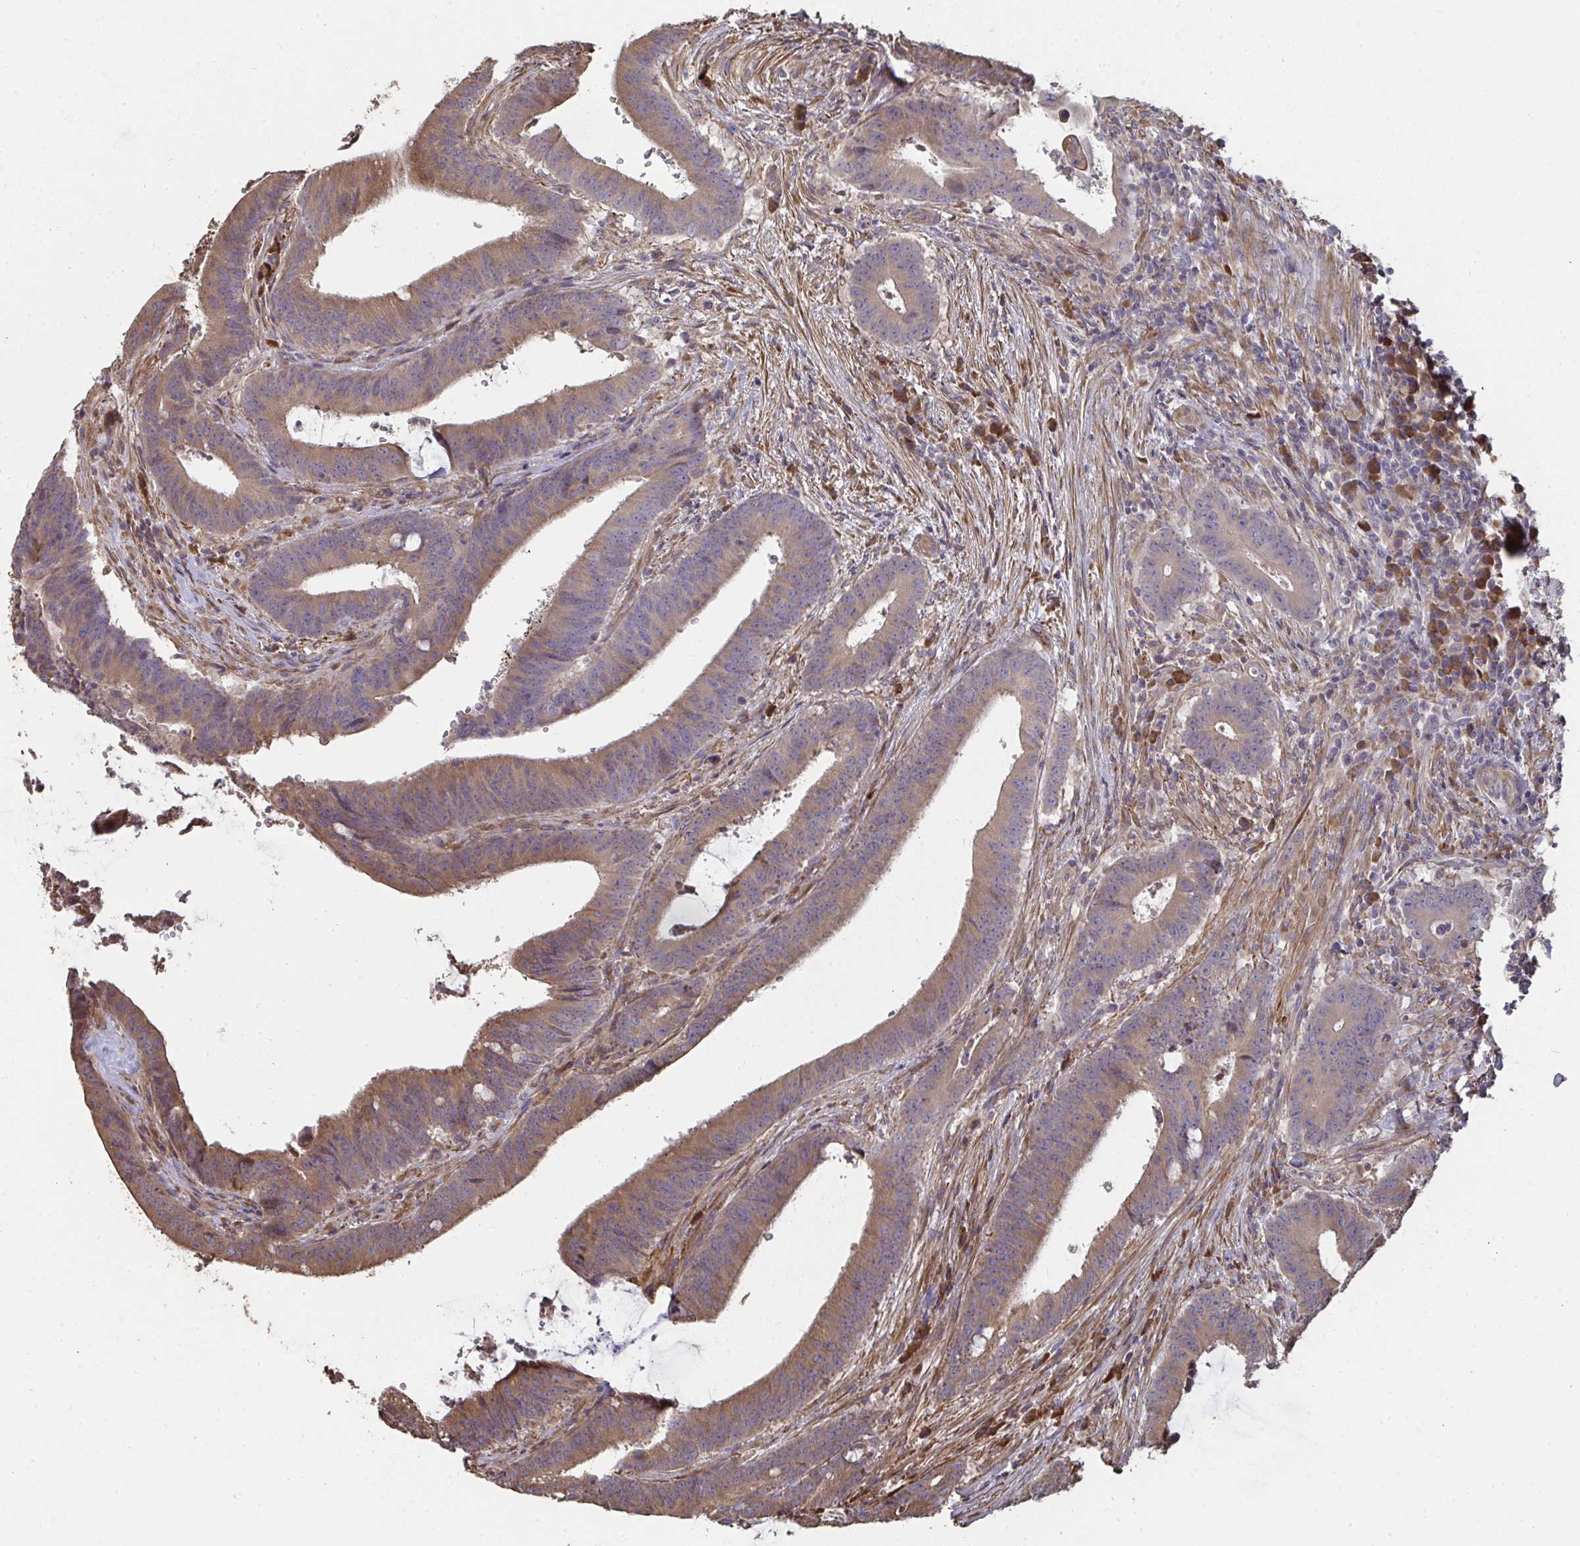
{"staining": {"intensity": "moderate", "quantity": ">75%", "location": "cytoplasmic/membranous"}, "tissue": "colorectal cancer", "cell_type": "Tumor cells", "image_type": "cancer", "snomed": [{"axis": "morphology", "description": "Adenocarcinoma, NOS"}, {"axis": "topography", "description": "Colon"}], "caption": "The micrograph reveals staining of colorectal adenocarcinoma, revealing moderate cytoplasmic/membranous protein expression (brown color) within tumor cells.", "gene": "ZFYVE28", "patient": {"sex": "female", "age": 43}}